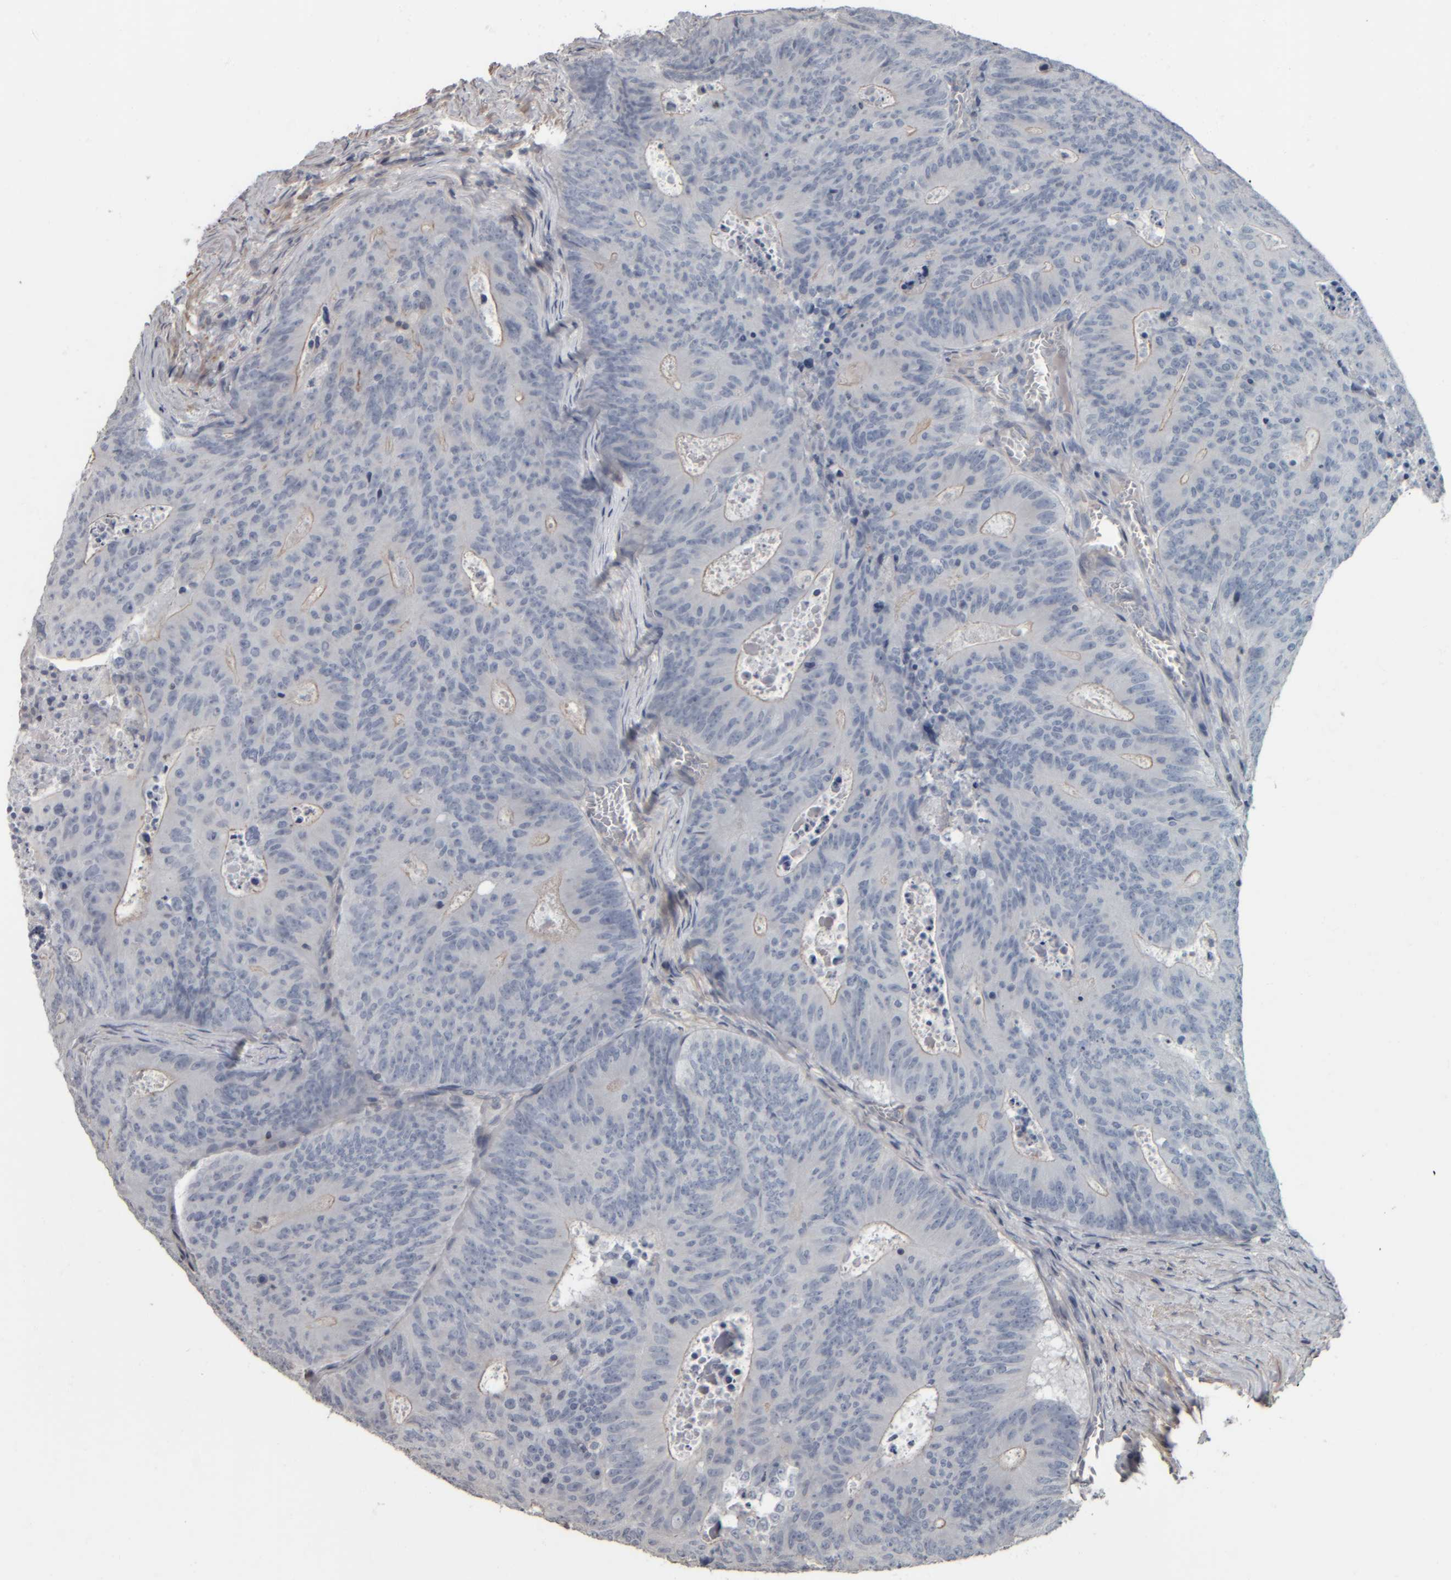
{"staining": {"intensity": "moderate", "quantity": "<25%", "location": "cytoplasmic/membranous"}, "tissue": "colorectal cancer", "cell_type": "Tumor cells", "image_type": "cancer", "snomed": [{"axis": "morphology", "description": "Adenocarcinoma, NOS"}, {"axis": "topography", "description": "Colon"}], "caption": "Human colorectal adenocarcinoma stained for a protein (brown) demonstrates moderate cytoplasmic/membranous positive expression in about <25% of tumor cells.", "gene": "CAVIN4", "patient": {"sex": "male", "age": 87}}